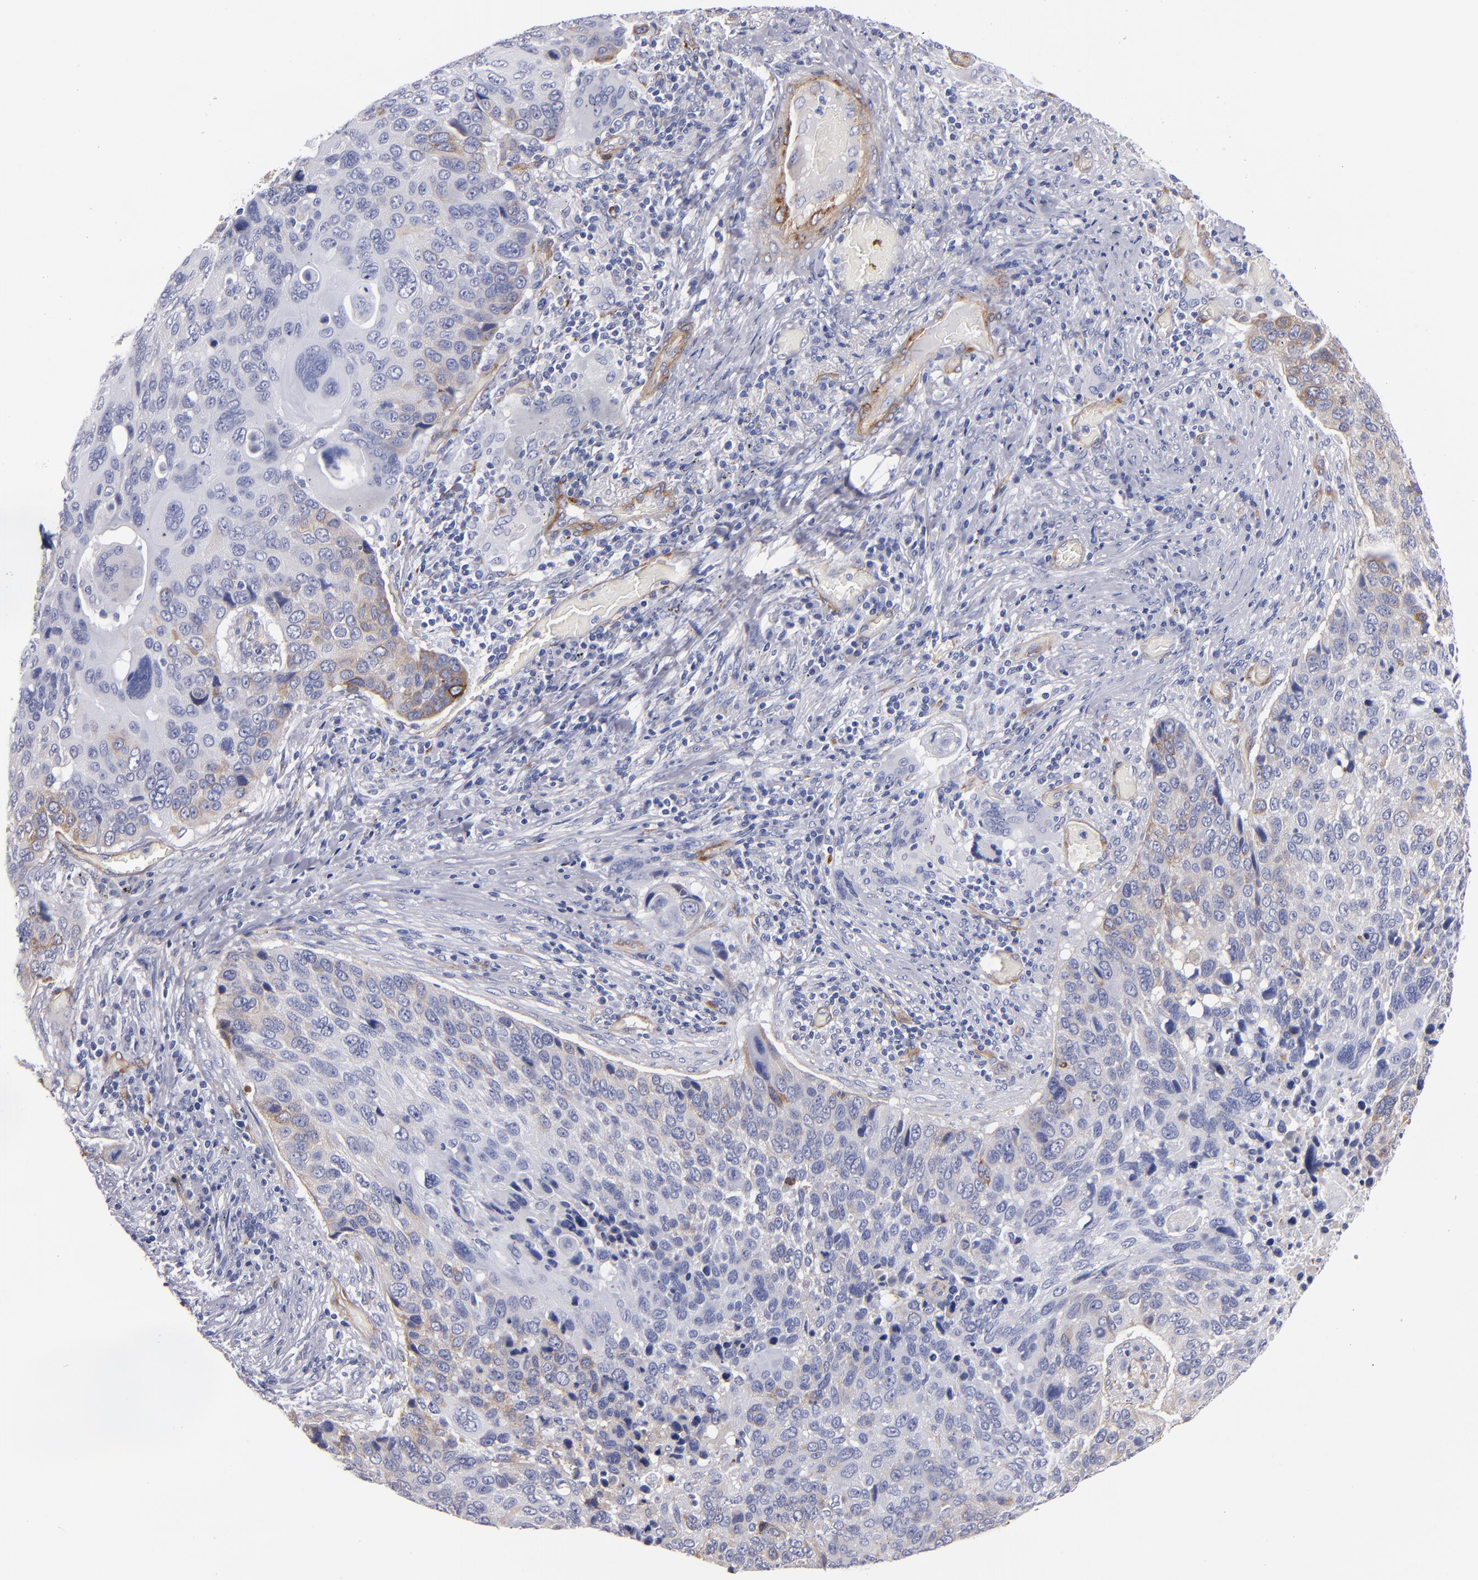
{"staining": {"intensity": "weak", "quantity": "<25%", "location": "cytoplasmic/membranous"}, "tissue": "lung cancer", "cell_type": "Tumor cells", "image_type": "cancer", "snomed": [{"axis": "morphology", "description": "Squamous cell carcinoma, NOS"}, {"axis": "topography", "description": "Lung"}], "caption": "Immunohistochemical staining of lung squamous cell carcinoma demonstrates no significant staining in tumor cells.", "gene": "LAMC1", "patient": {"sex": "male", "age": 68}}